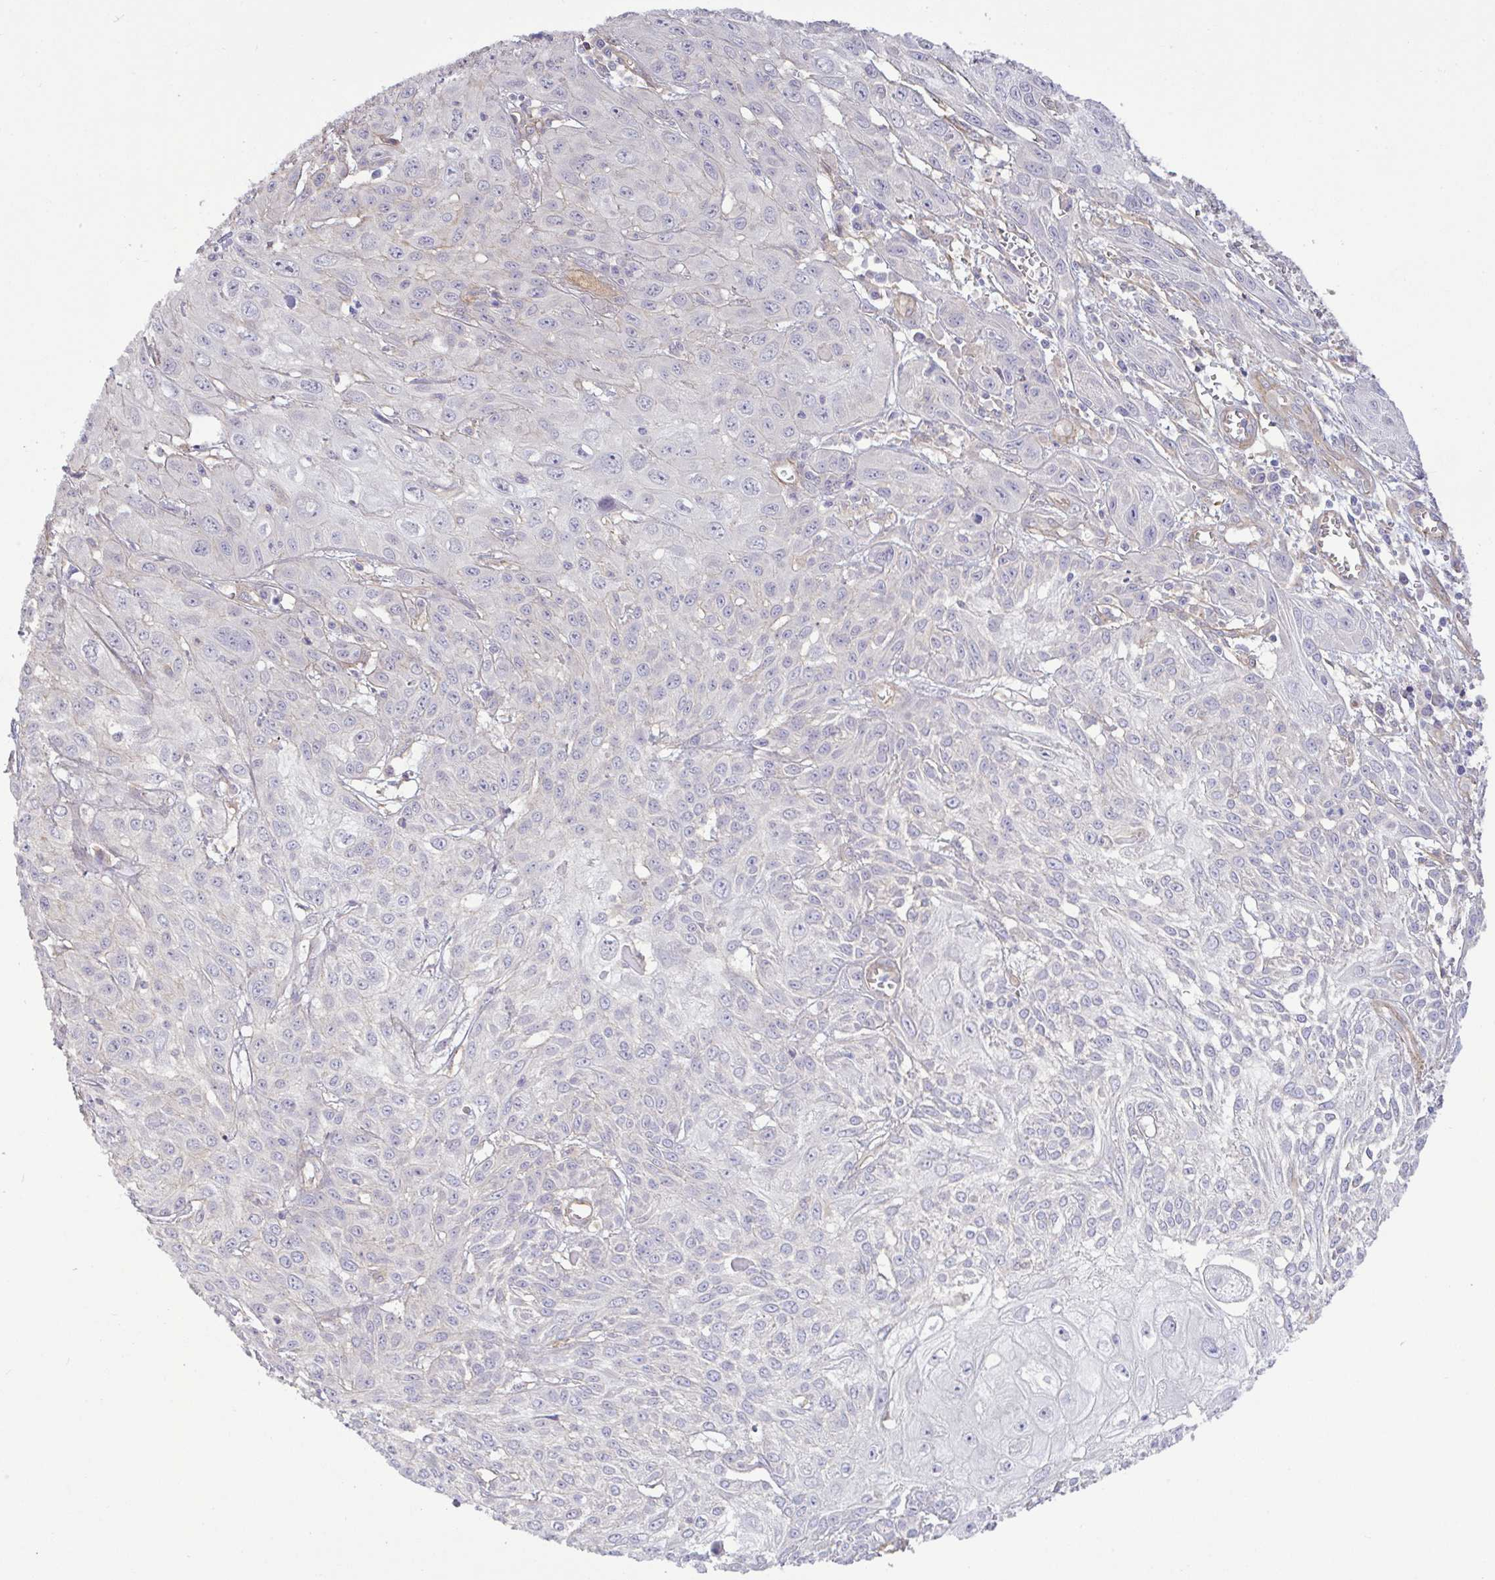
{"staining": {"intensity": "negative", "quantity": "none", "location": "none"}, "tissue": "skin cancer", "cell_type": "Tumor cells", "image_type": "cancer", "snomed": [{"axis": "morphology", "description": "Squamous cell carcinoma, NOS"}, {"axis": "topography", "description": "Skin"}, {"axis": "topography", "description": "Vulva"}], "caption": "This image is of skin squamous cell carcinoma stained with immunohistochemistry to label a protein in brown with the nuclei are counter-stained blue. There is no expression in tumor cells.", "gene": "PLCD4", "patient": {"sex": "female", "age": 71}}